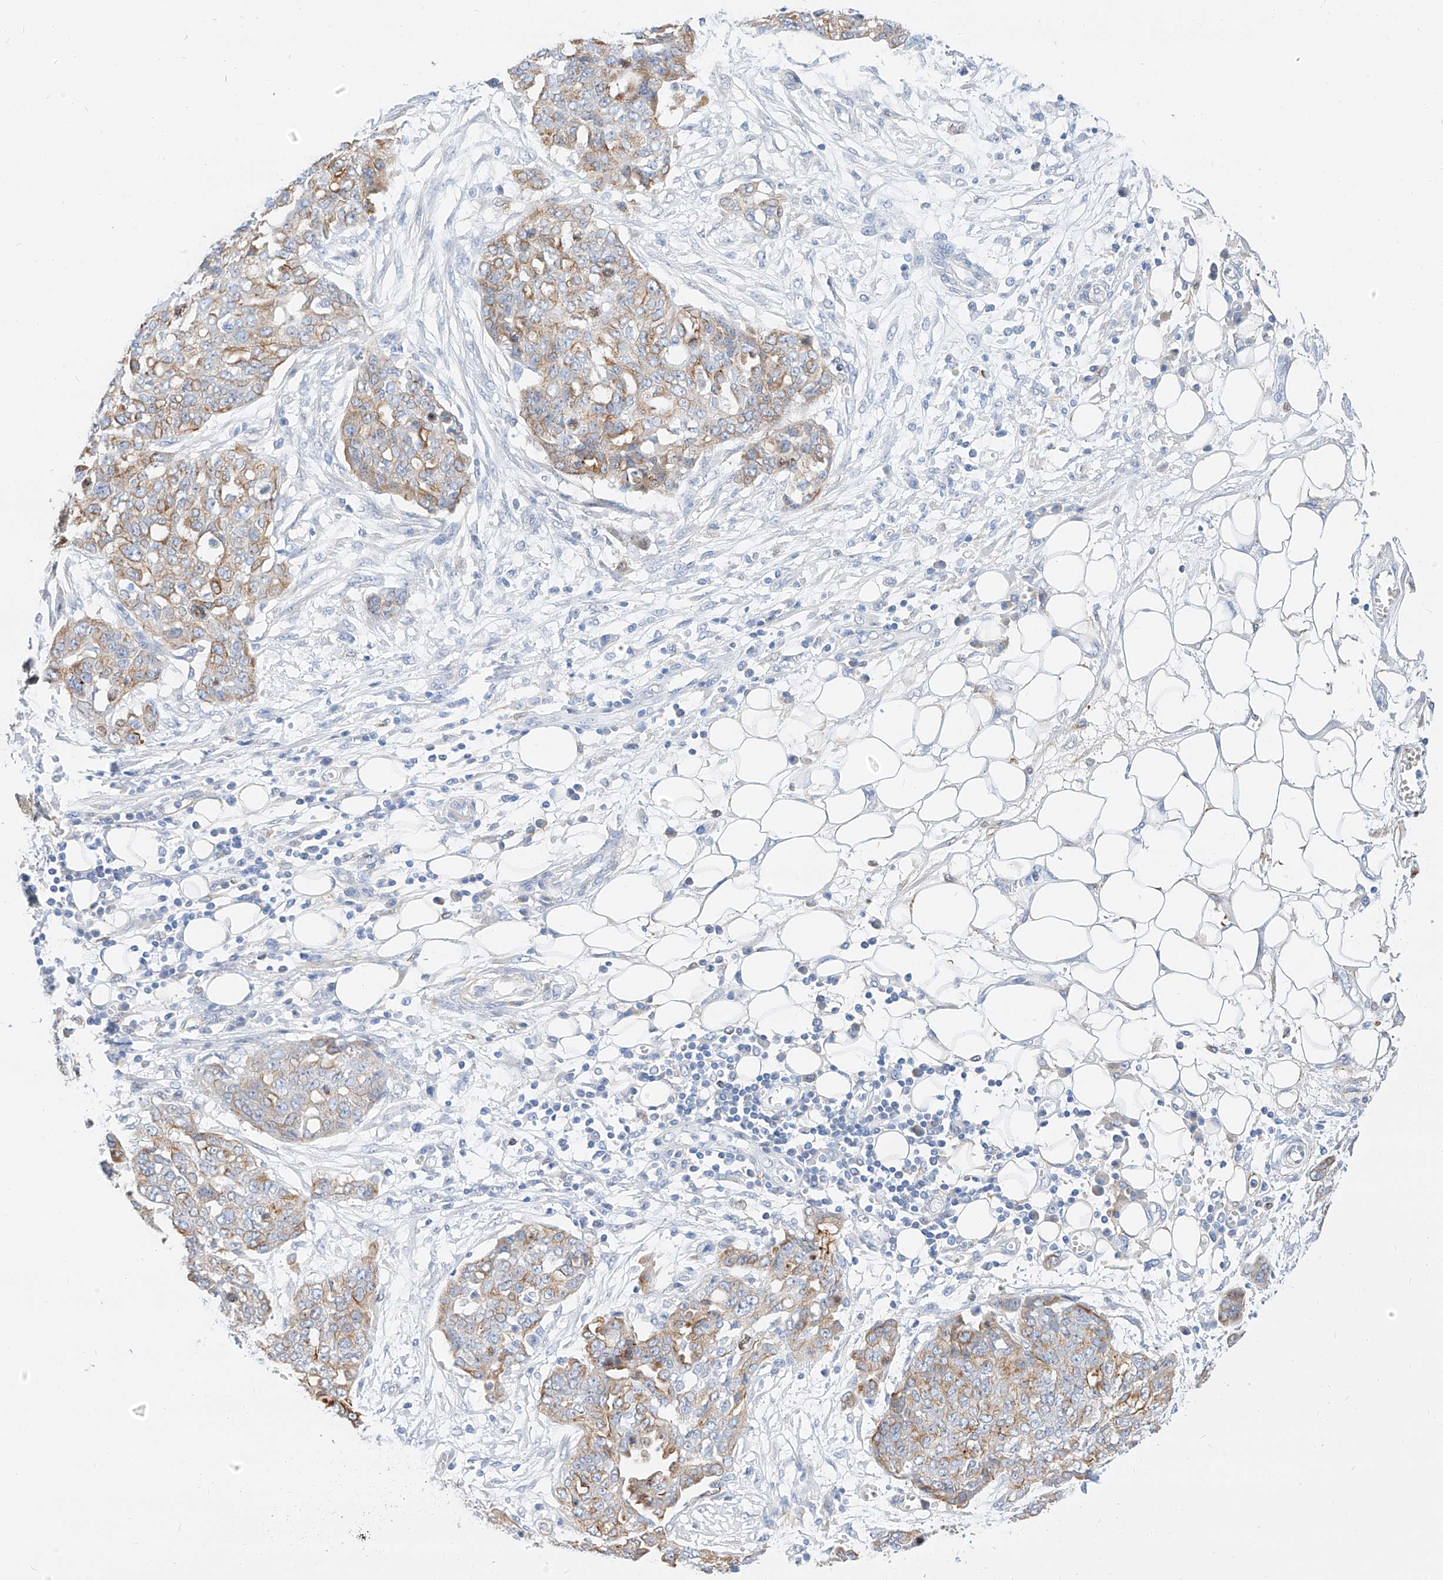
{"staining": {"intensity": "weak", "quantity": ">75%", "location": "cytoplasmic/membranous"}, "tissue": "ovarian cancer", "cell_type": "Tumor cells", "image_type": "cancer", "snomed": [{"axis": "morphology", "description": "Cystadenocarcinoma, serous, NOS"}, {"axis": "topography", "description": "Soft tissue"}, {"axis": "topography", "description": "Ovary"}], "caption": "A low amount of weak cytoplasmic/membranous expression is present in about >75% of tumor cells in ovarian cancer tissue.", "gene": "MAP7", "patient": {"sex": "female", "age": 57}}